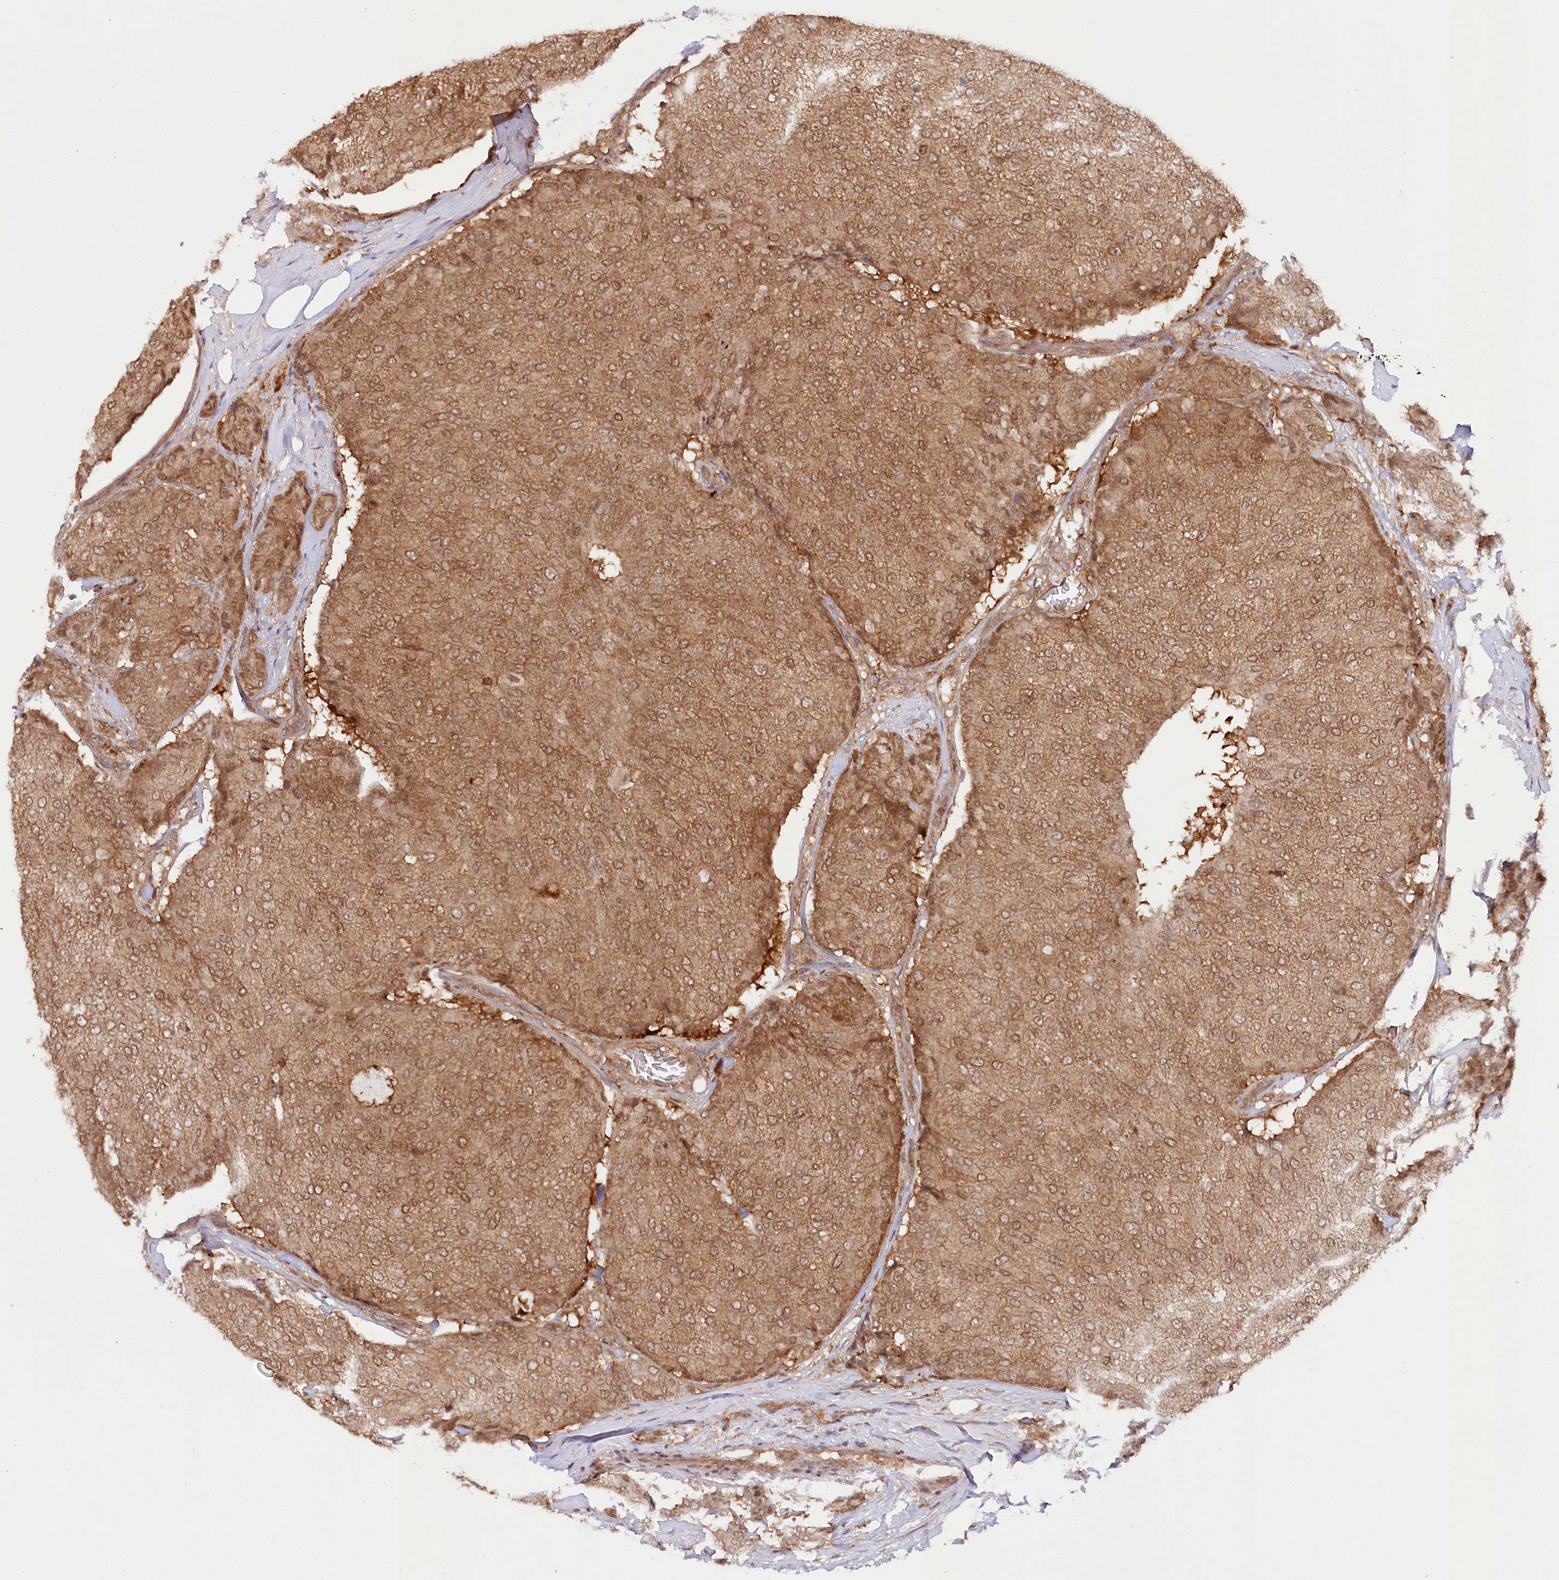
{"staining": {"intensity": "moderate", "quantity": ">75%", "location": "cytoplasmic/membranous,nuclear"}, "tissue": "breast cancer", "cell_type": "Tumor cells", "image_type": "cancer", "snomed": [{"axis": "morphology", "description": "Duct carcinoma"}, {"axis": "topography", "description": "Breast"}], "caption": "IHC of human infiltrating ductal carcinoma (breast) shows medium levels of moderate cytoplasmic/membranous and nuclear staining in approximately >75% of tumor cells.", "gene": "CCDC65", "patient": {"sex": "female", "age": 75}}